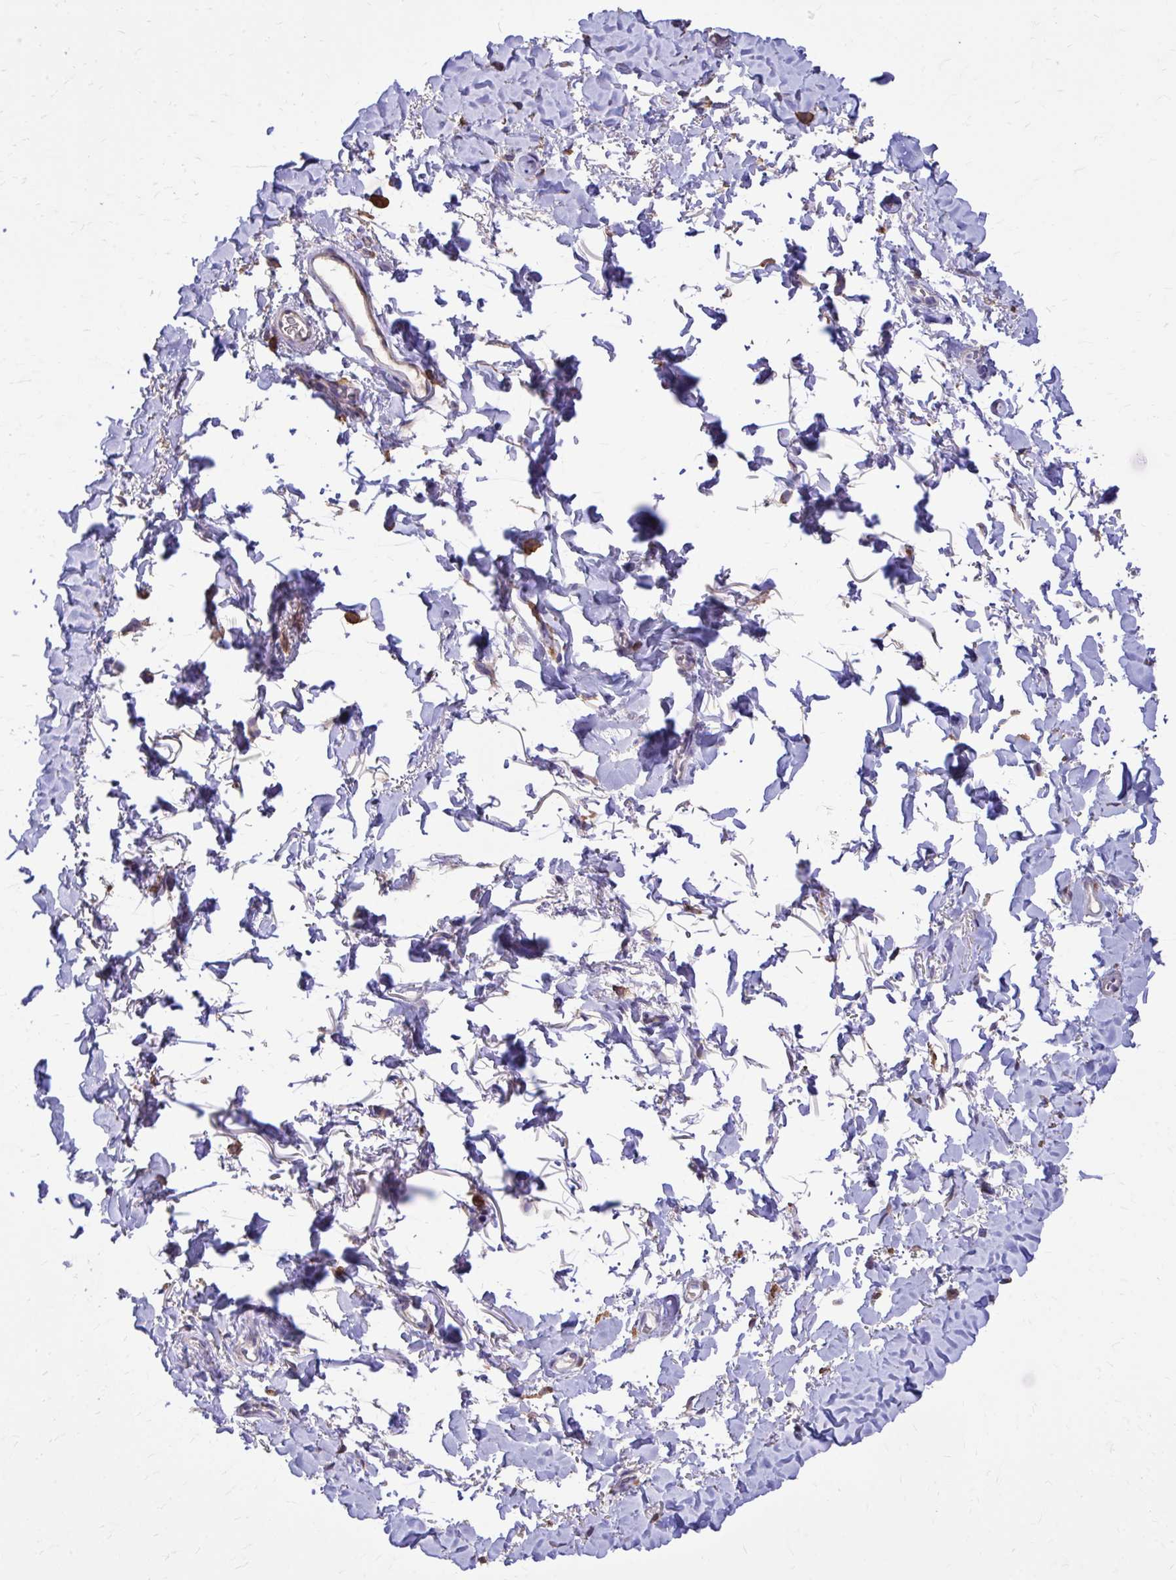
{"staining": {"intensity": "negative", "quantity": "none", "location": "none"}, "tissue": "adipose tissue", "cell_type": "Adipocytes", "image_type": "normal", "snomed": [{"axis": "morphology", "description": "Normal tissue, NOS"}, {"axis": "topography", "description": "Vulva"}, {"axis": "topography", "description": "Peripheral nerve tissue"}], "caption": "Micrograph shows no protein expression in adipocytes of benign adipose tissue.", "gene": "EPB41L1", "patient": {"sex": "female", "age": 66}}